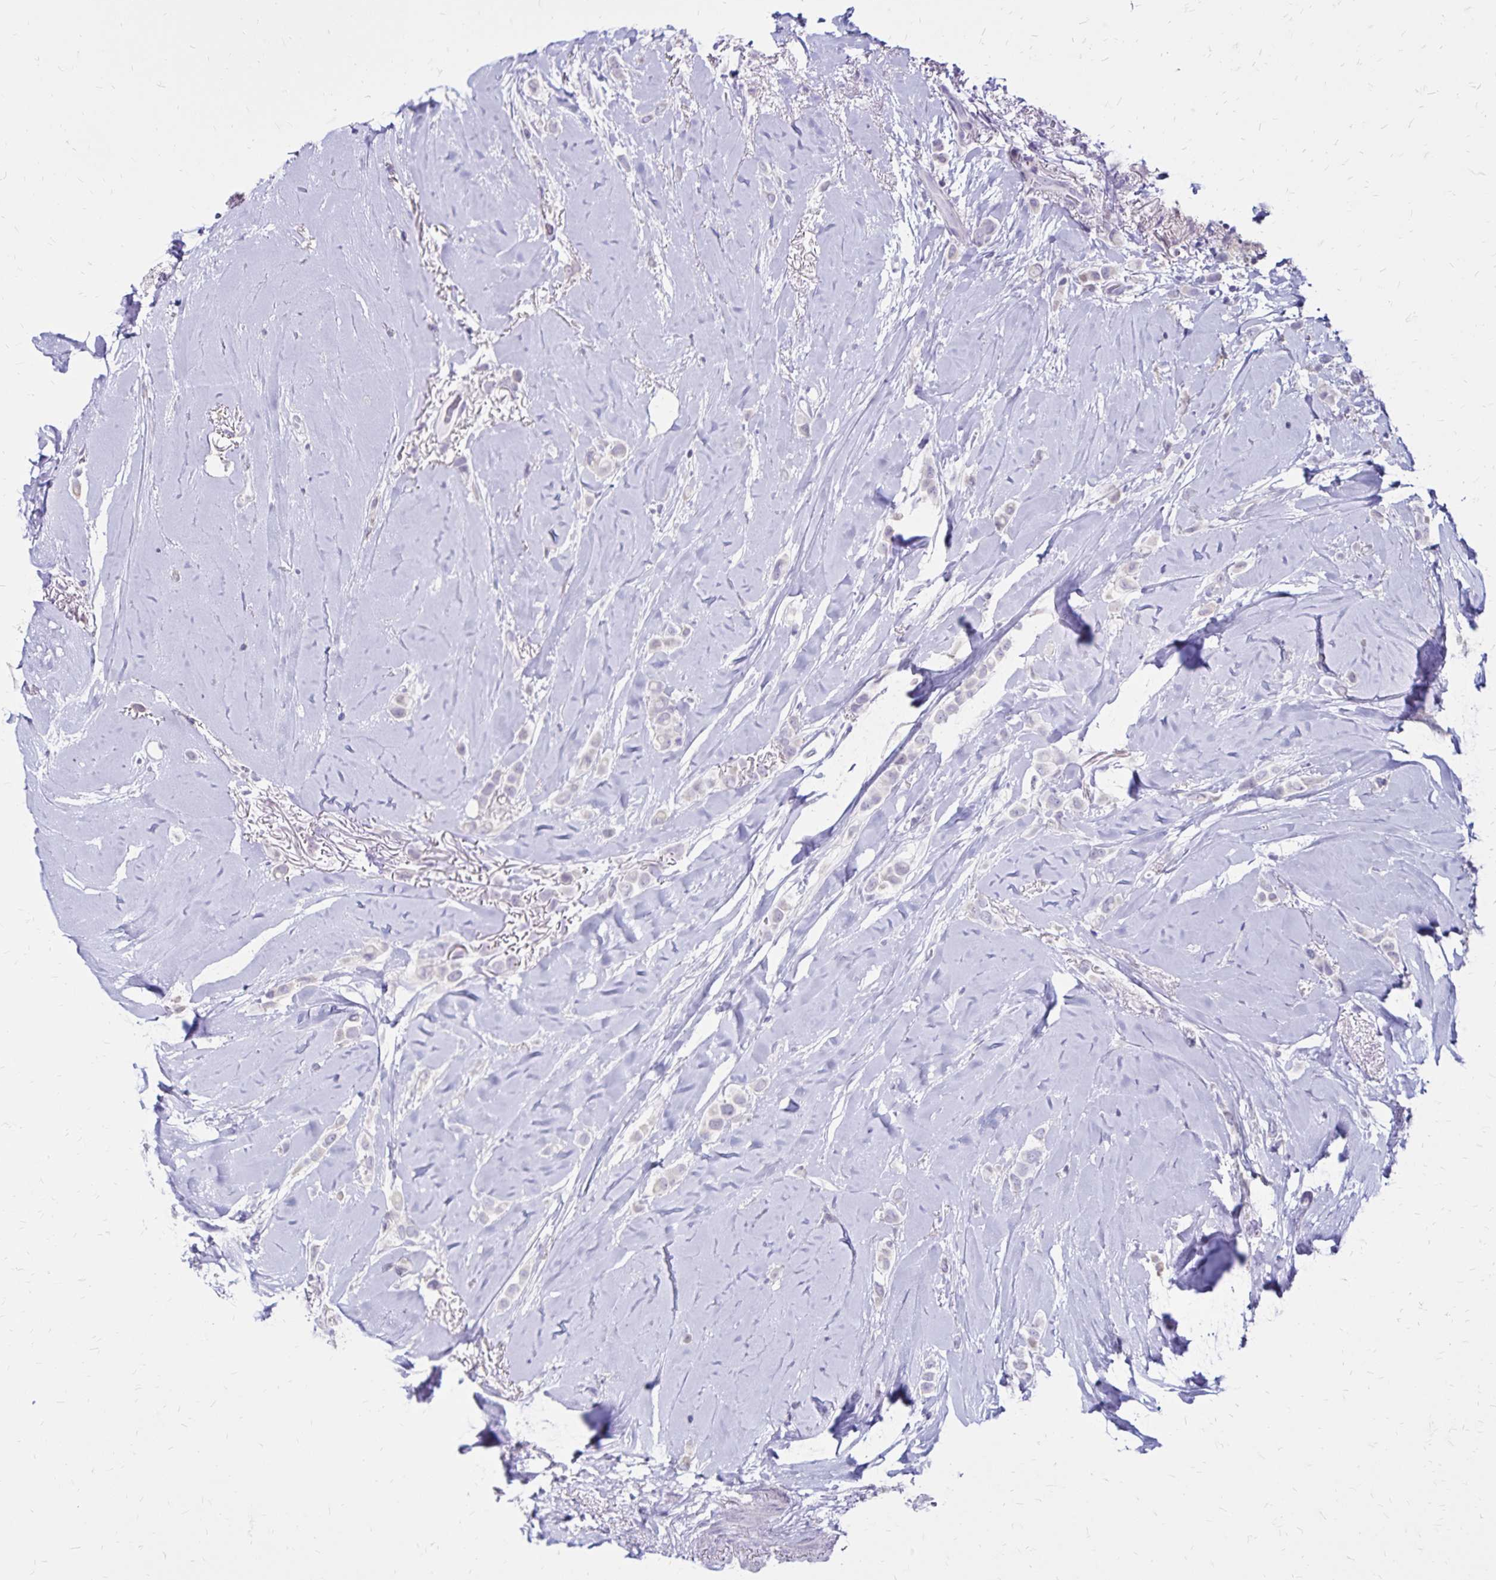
{"staining": {"intensity": "negative", "quantity": "none", "location": "none"}, "tissue": "breast cancer", "cell_type": "Tumor cells", "image_type": "cancer", "snomed": [{"axis": "morphology", "description": "Lobular carcinoma"}, {"axis": "topography", "description": "Breast"}], "caption": "Immunohistochemistry (IHC) micrograph of human breast cancer stained for a protein (brown), which exhibits no positivity in tumor cells. (DAB immunohistochemistry (IHC) visualized using brightfield microscopy, high magnification).", "gene": "SH3GL3", "patient": {"sex": "female", "age": 66}}